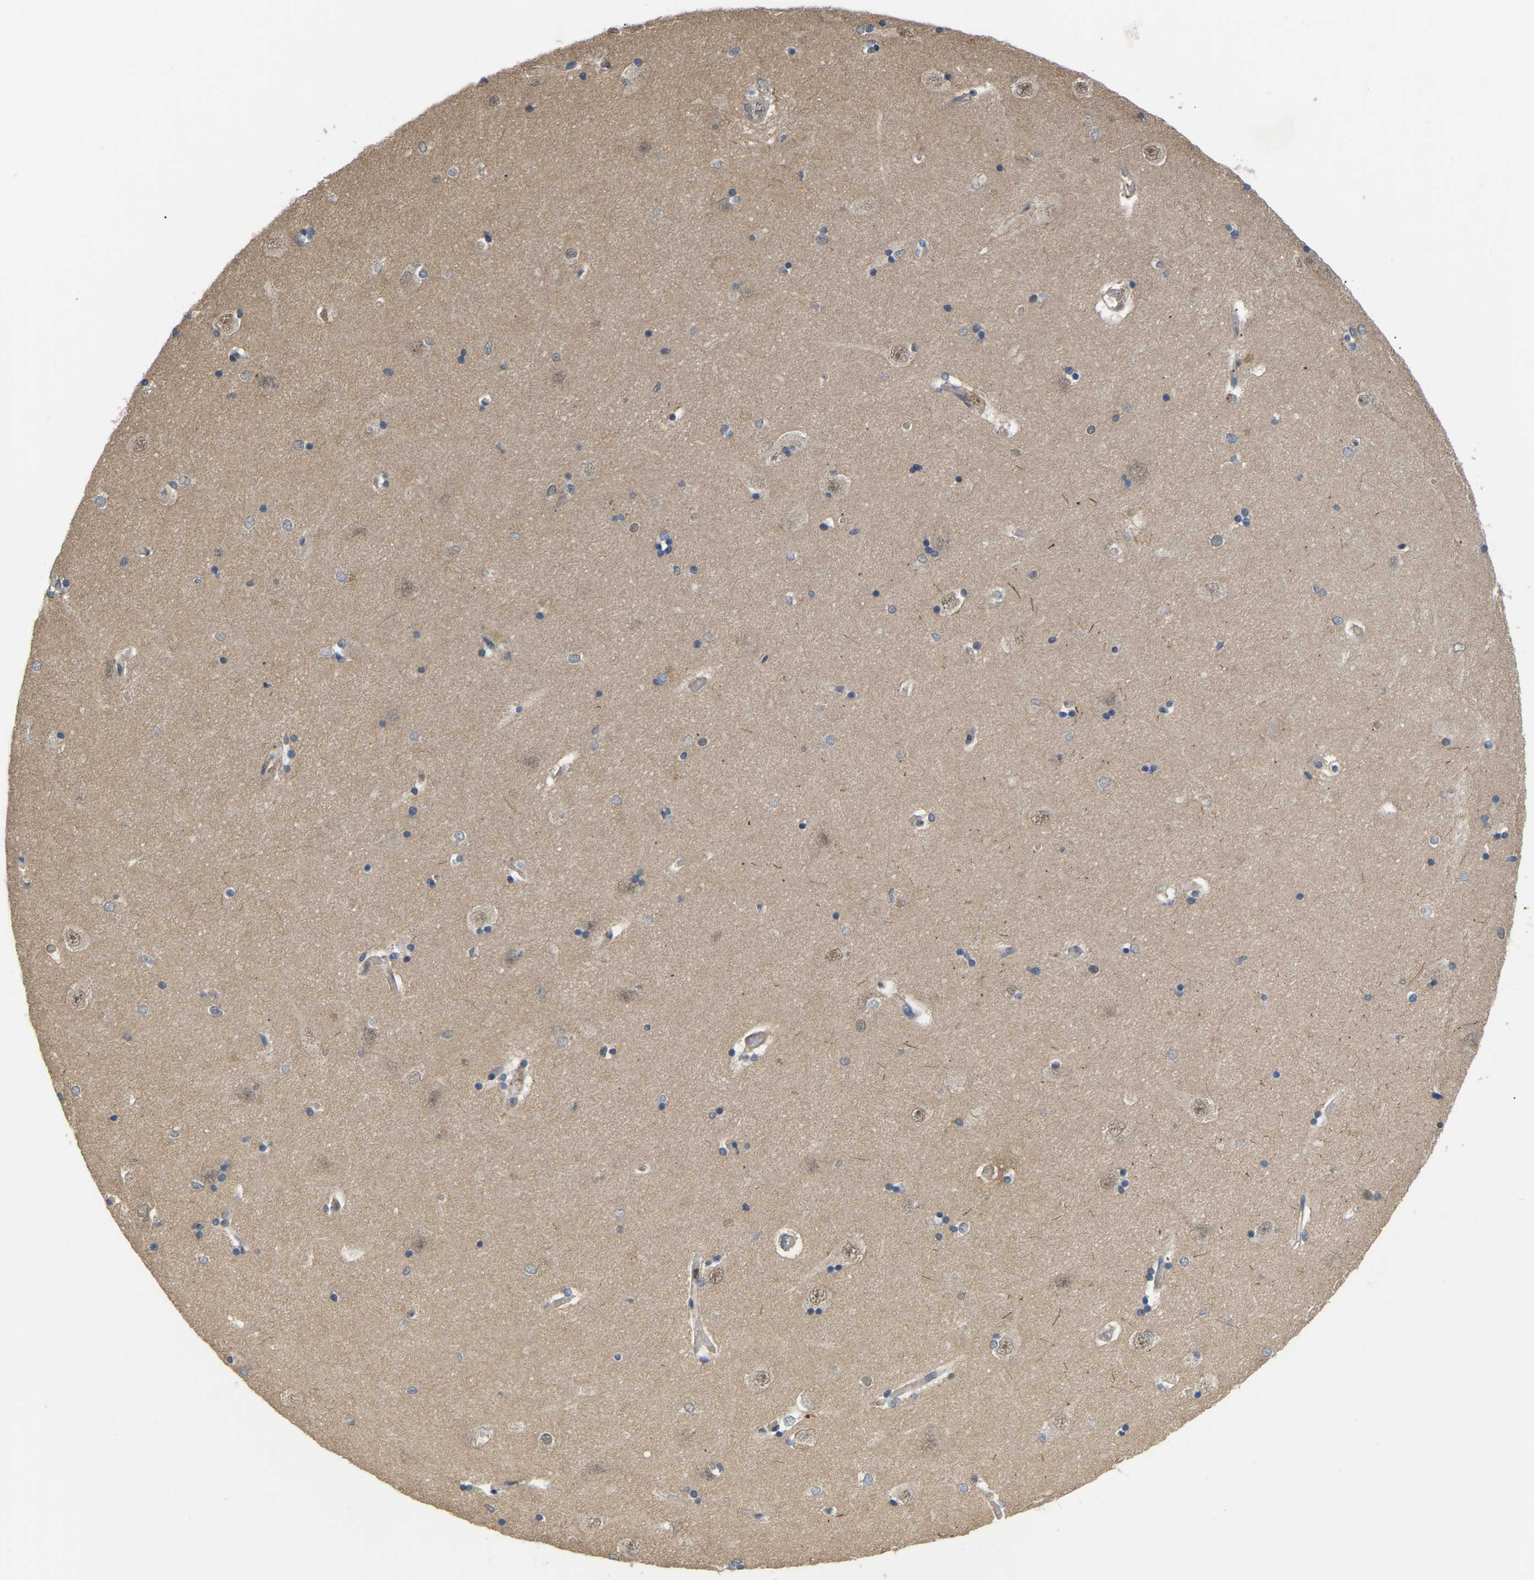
{"staining": {"intensity": "moderate", "quantity": "<25%", "location": "cytoplasmic/membranous"}, "tissue": "hippocampus", "cell_type": "Glial cells", "image_type": "normal", "snomed": [{"axis": "morphology", "description": "Normal tissue, NOS"}, {"axis": "topography", "description": "Hippocampus"}], "caption": "Immunohistochemical staining of benign hippocampus demonstrates moderate cytoplasmic/membranous protein staining in about <25% of glial cells. (Stains: DAB in brown, nuclei in blue, Microscopy: brightfield microscopy at high magnification).", "gene": "LIMK2", "patient": {"sex": "male", "age": 45}}